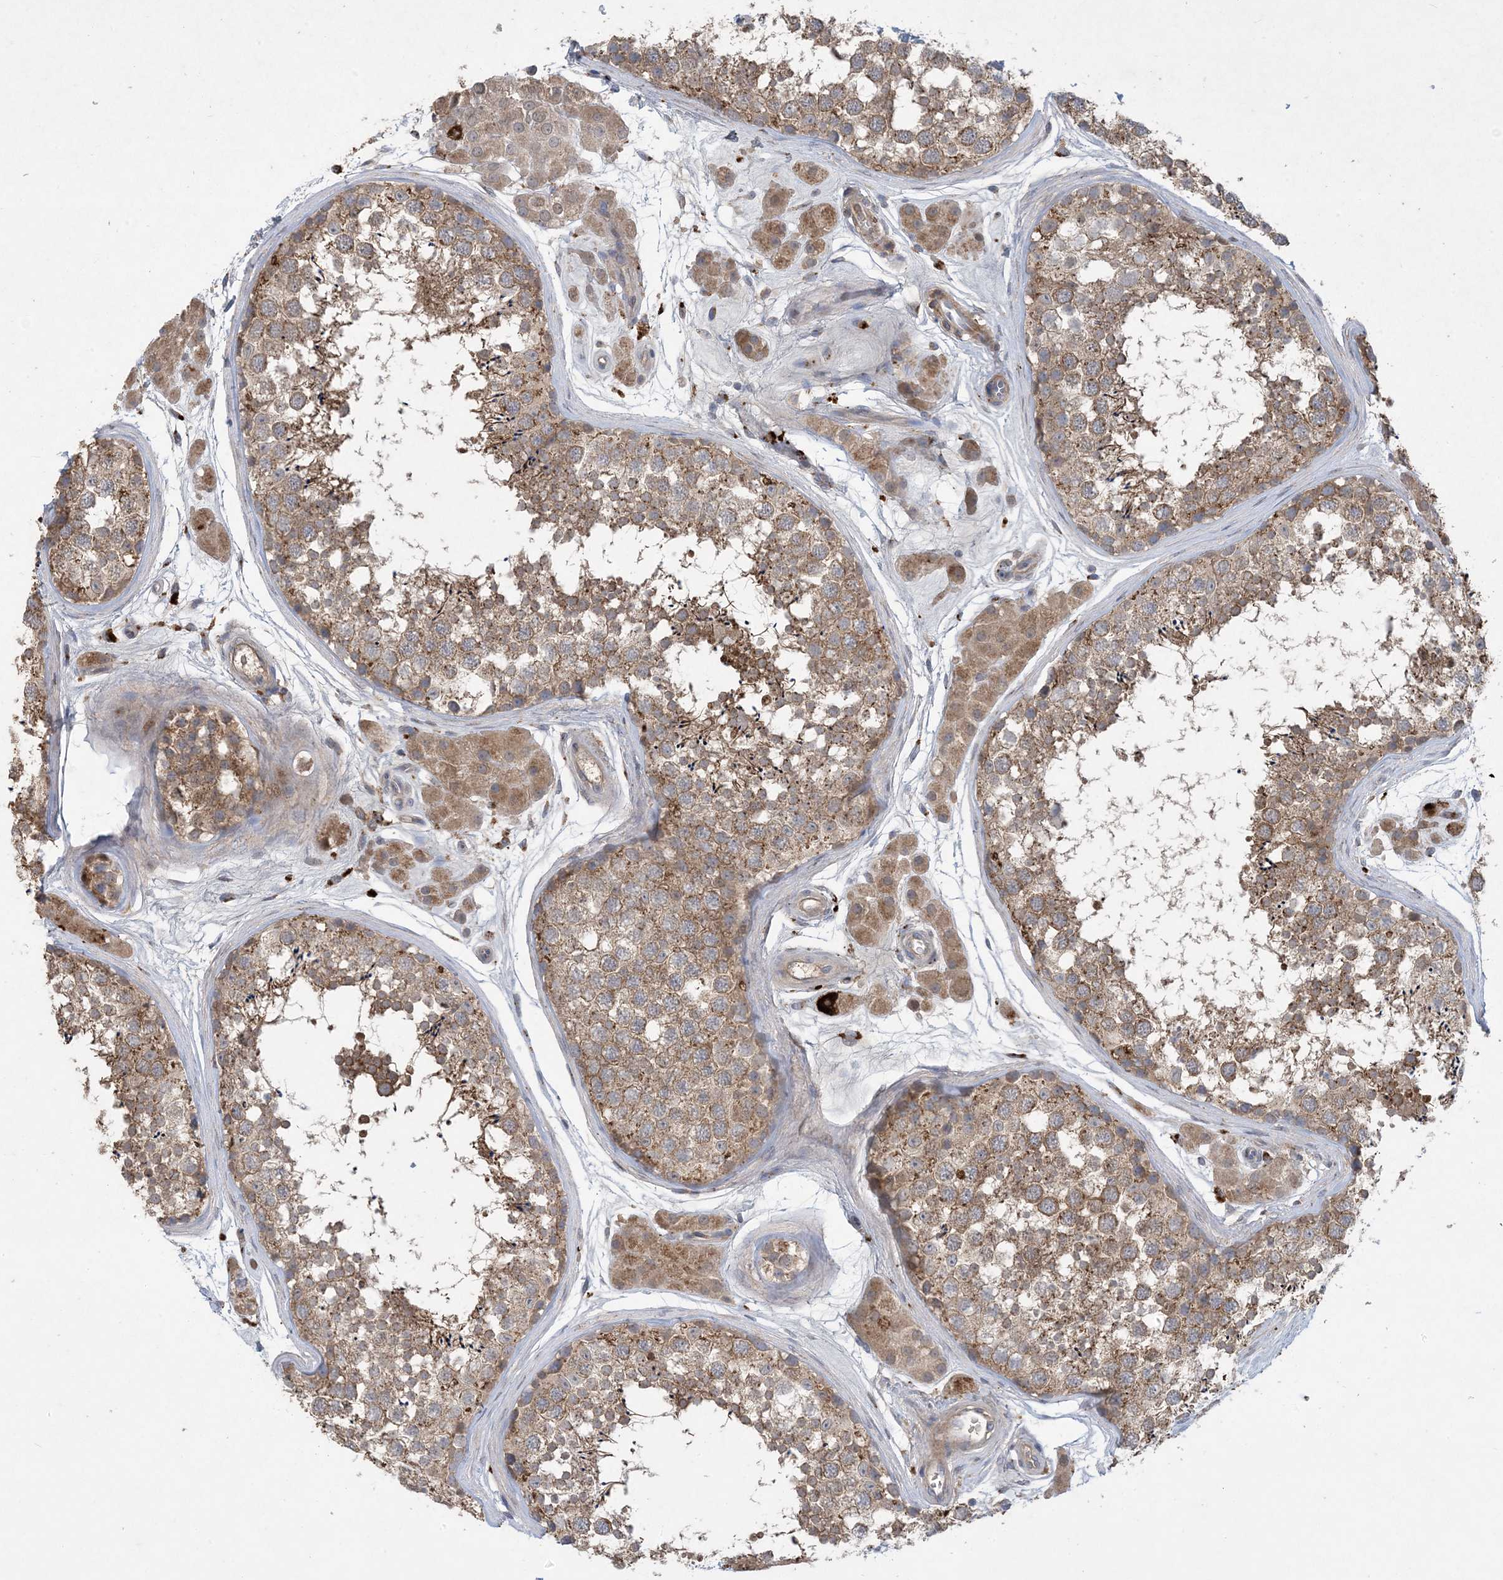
{"staining": {"intensity": "moderate", "quantity": ">75%", "location": "cytoplasmic/membranous"}, "tissue": "testis", "cell_type": "Cells in seminiferous ducts", "image_type": "normal", "snomed": [{"axis": "morphology", "description": "Normal tissue, NOS"}, {"axis": "topography", "description": "Testis"}], "caption": "The image shows immunohistochemical staining of normal testis. There is moderate cytoplasmic/membranous positivity is present in about >75% of cells in seminiferous ducts.", "gene": "MASP2", "patient": {"sex": "male", "age": 56}}